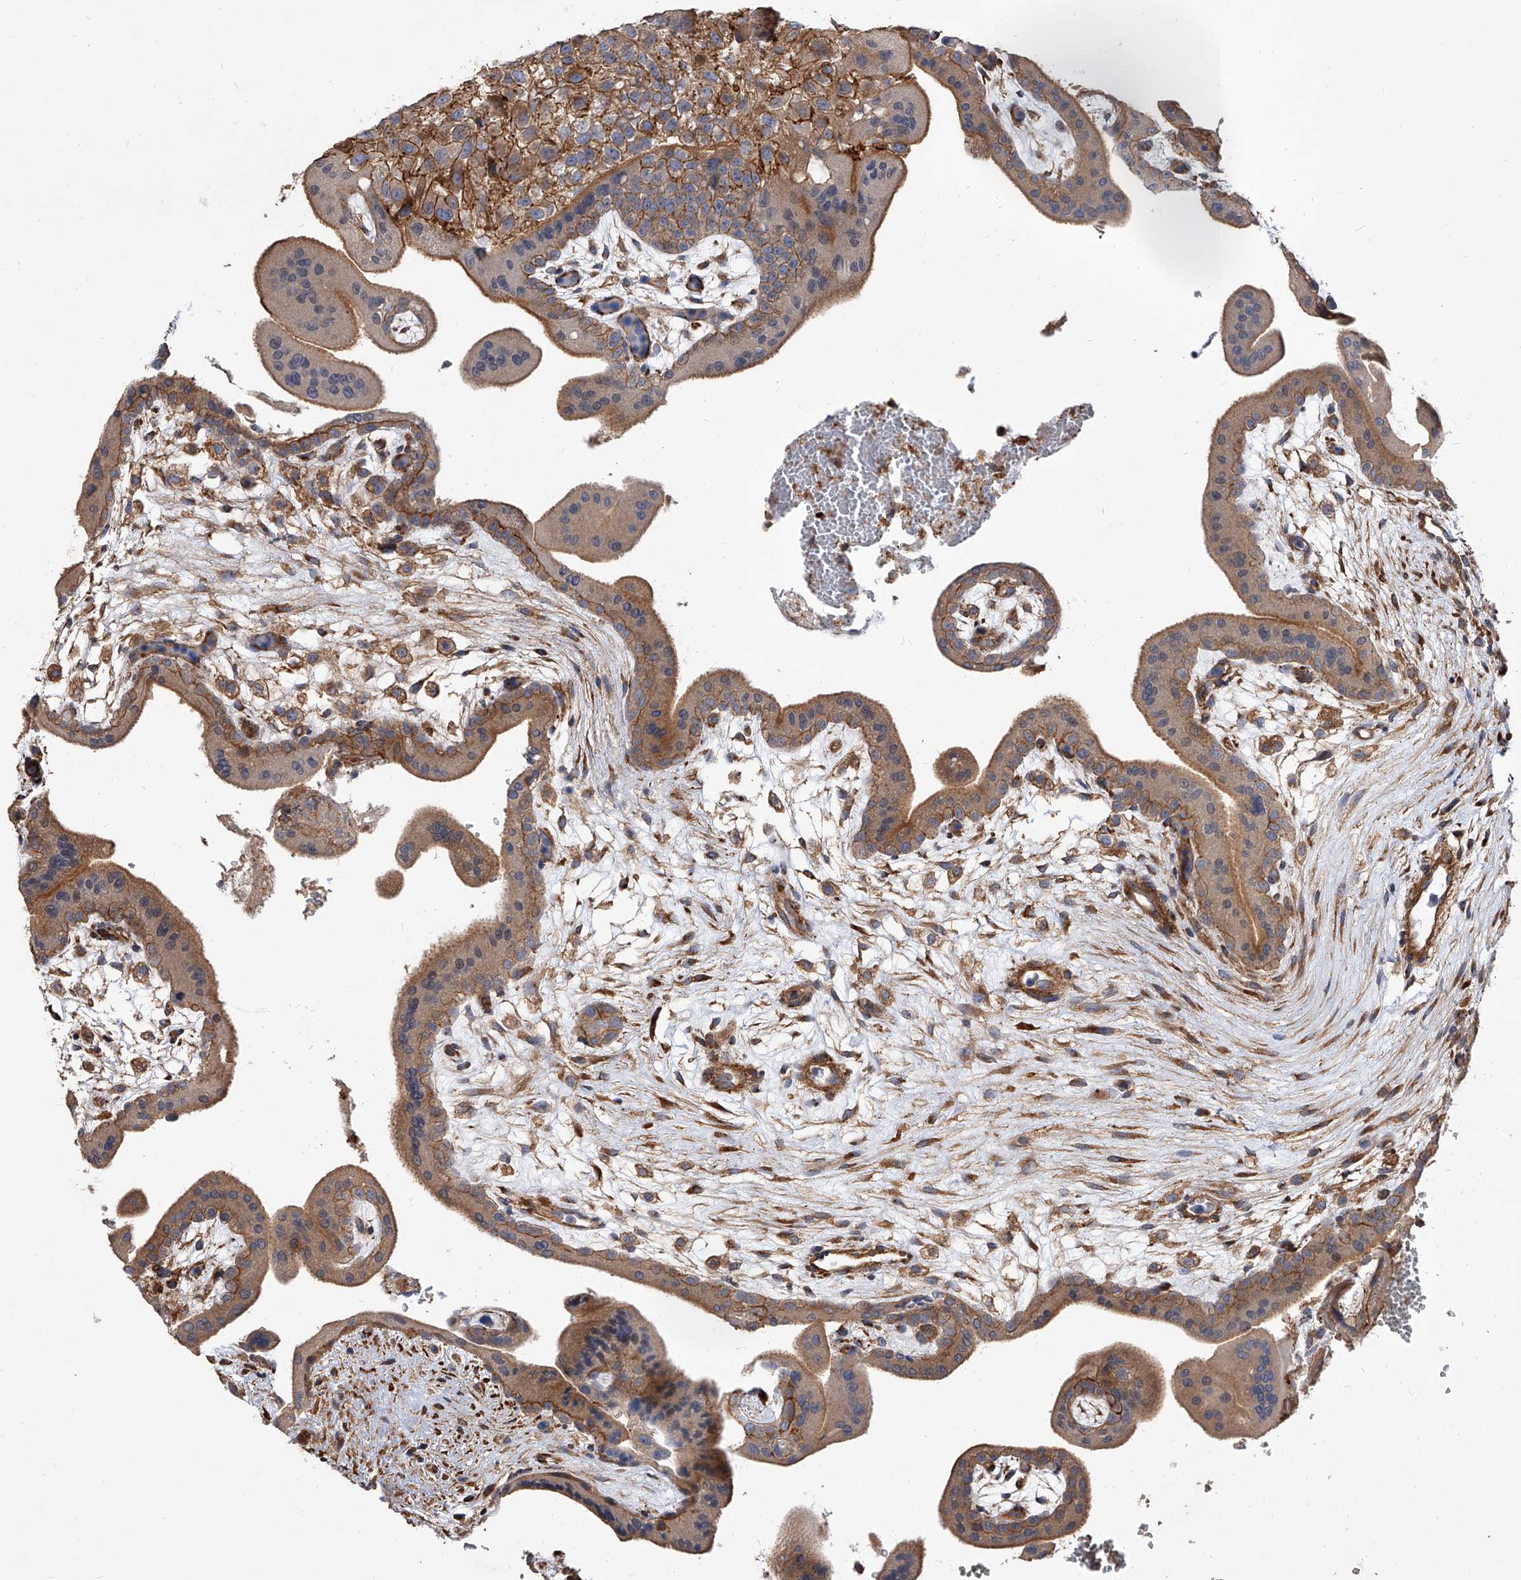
{"staining": {"intensity": "moderate", "quantity": ">75%", "location": "cytoplasmic/membranous"}, "tissue": "placenta", "cell_type": "Decidual cells", "image_type": "normal", "snomed": [{"axis": "morphology", "description": "Normal tissue, NOS"}, {"axis": "topography", "description": "Placenta"}], "caption": "IHC image of normal placenta stained for a protein (brown), which shows medium levels of moderate cytoplasmic/membranous staining in approximately >75% of decidual cells.", "gene": "PISD", "patient": {"sex": "female", "age": 35}}